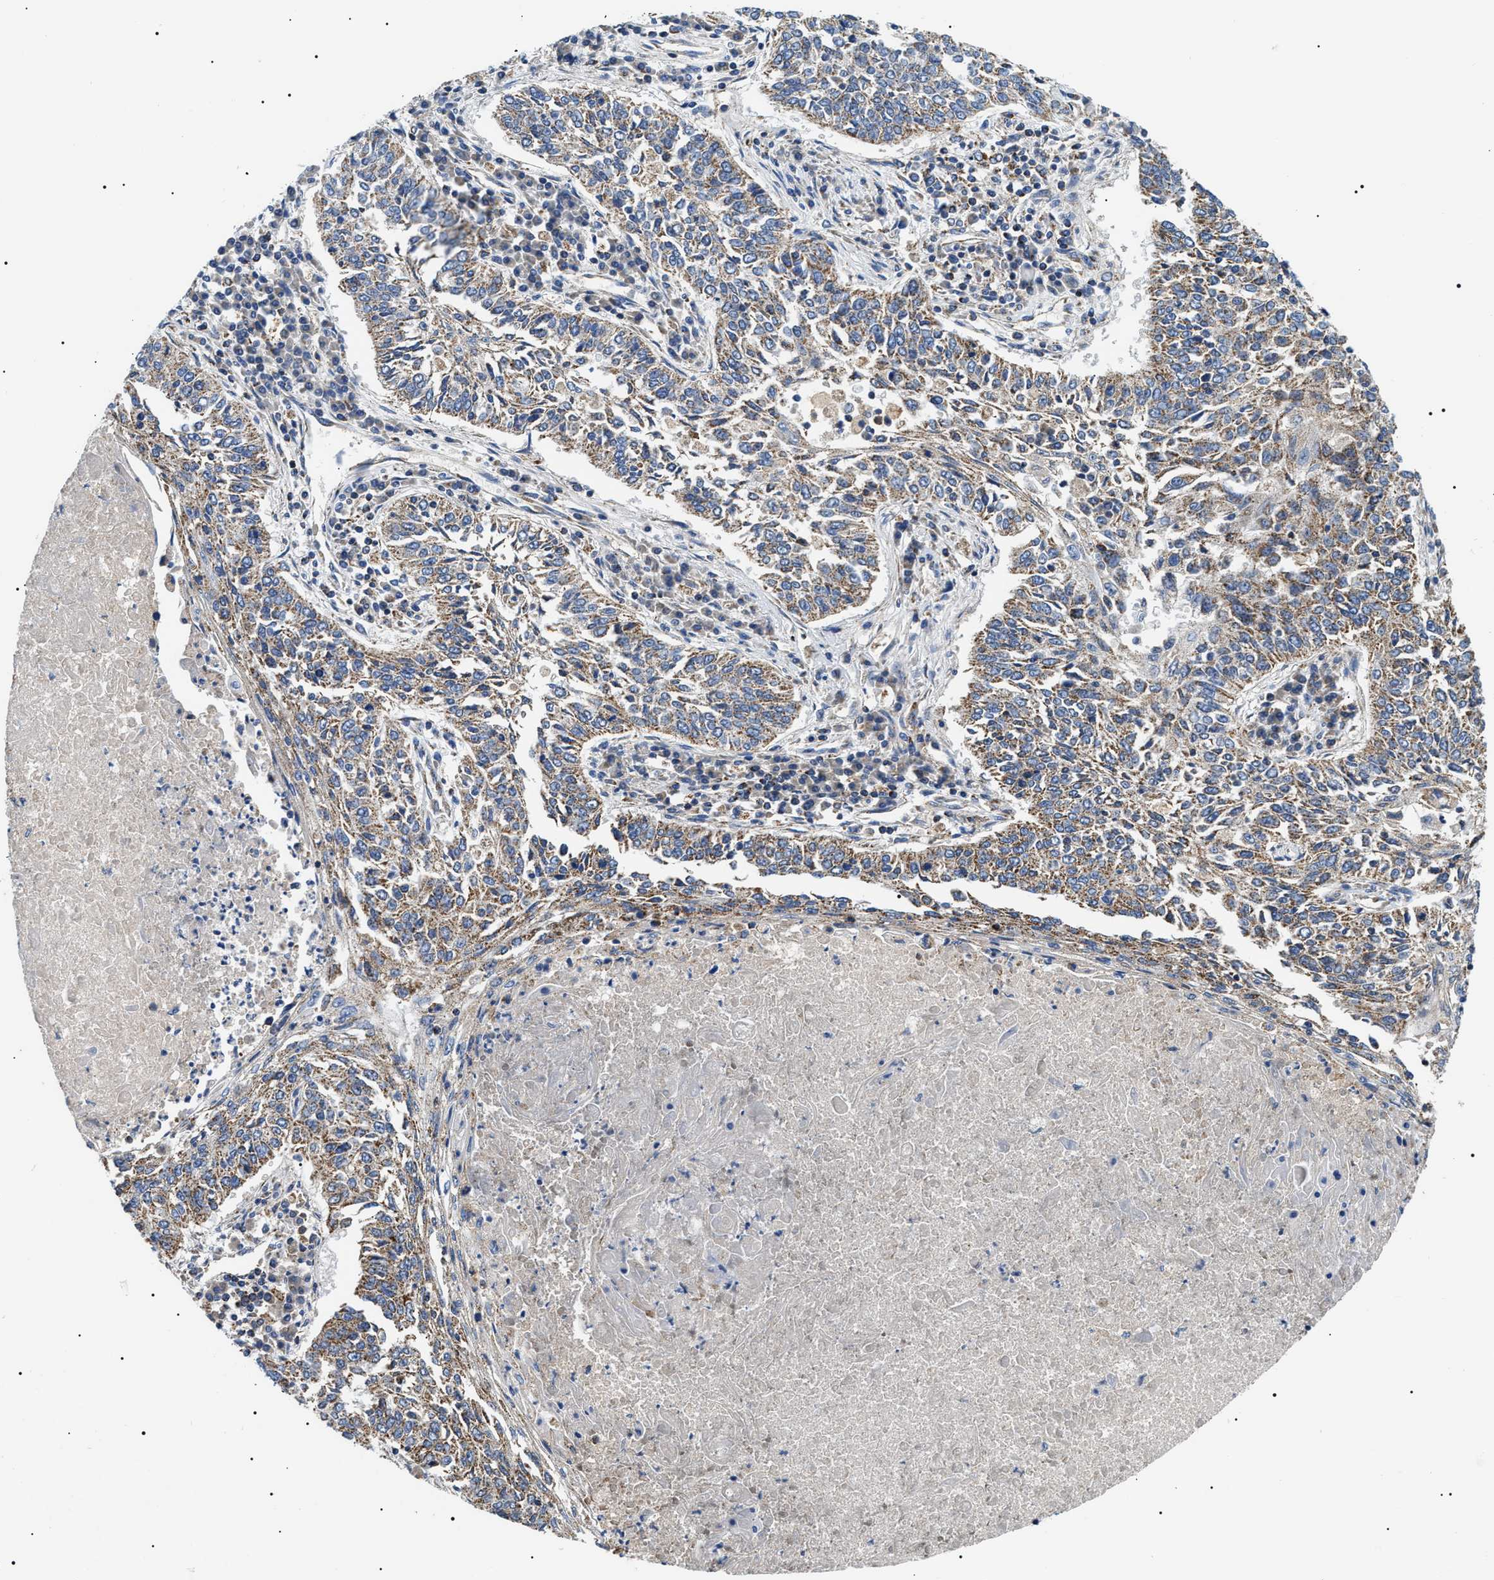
{"staining": {"intensity": "weak", "quantity": ">75%", "location": "cytoplasmic/membranous"}, "tissue": "lung cancer", "cell_type": "Tumor cells", "image_type": "cancer", "snomed": [{"axis": "morphology", "description": "Normal tissue, NOS"}, {"axis": "morphology", "description": "Squamous cell carcinoma, NOS"}, {"axis": "topography", "description": "Cartilage tissue"}, {"axis": "topography", "description": "Bronchus"}, {"axis": "topography", "description": "Lung"}], "caption": "The photomicrograph displays a brown stain indicating the presence of a protein in the cytoplasmic/membranous of tumor cells in lung squamous cell carcinoma.", "gene": "OXSM", "patient": {"sex": "female", "age": 49}}